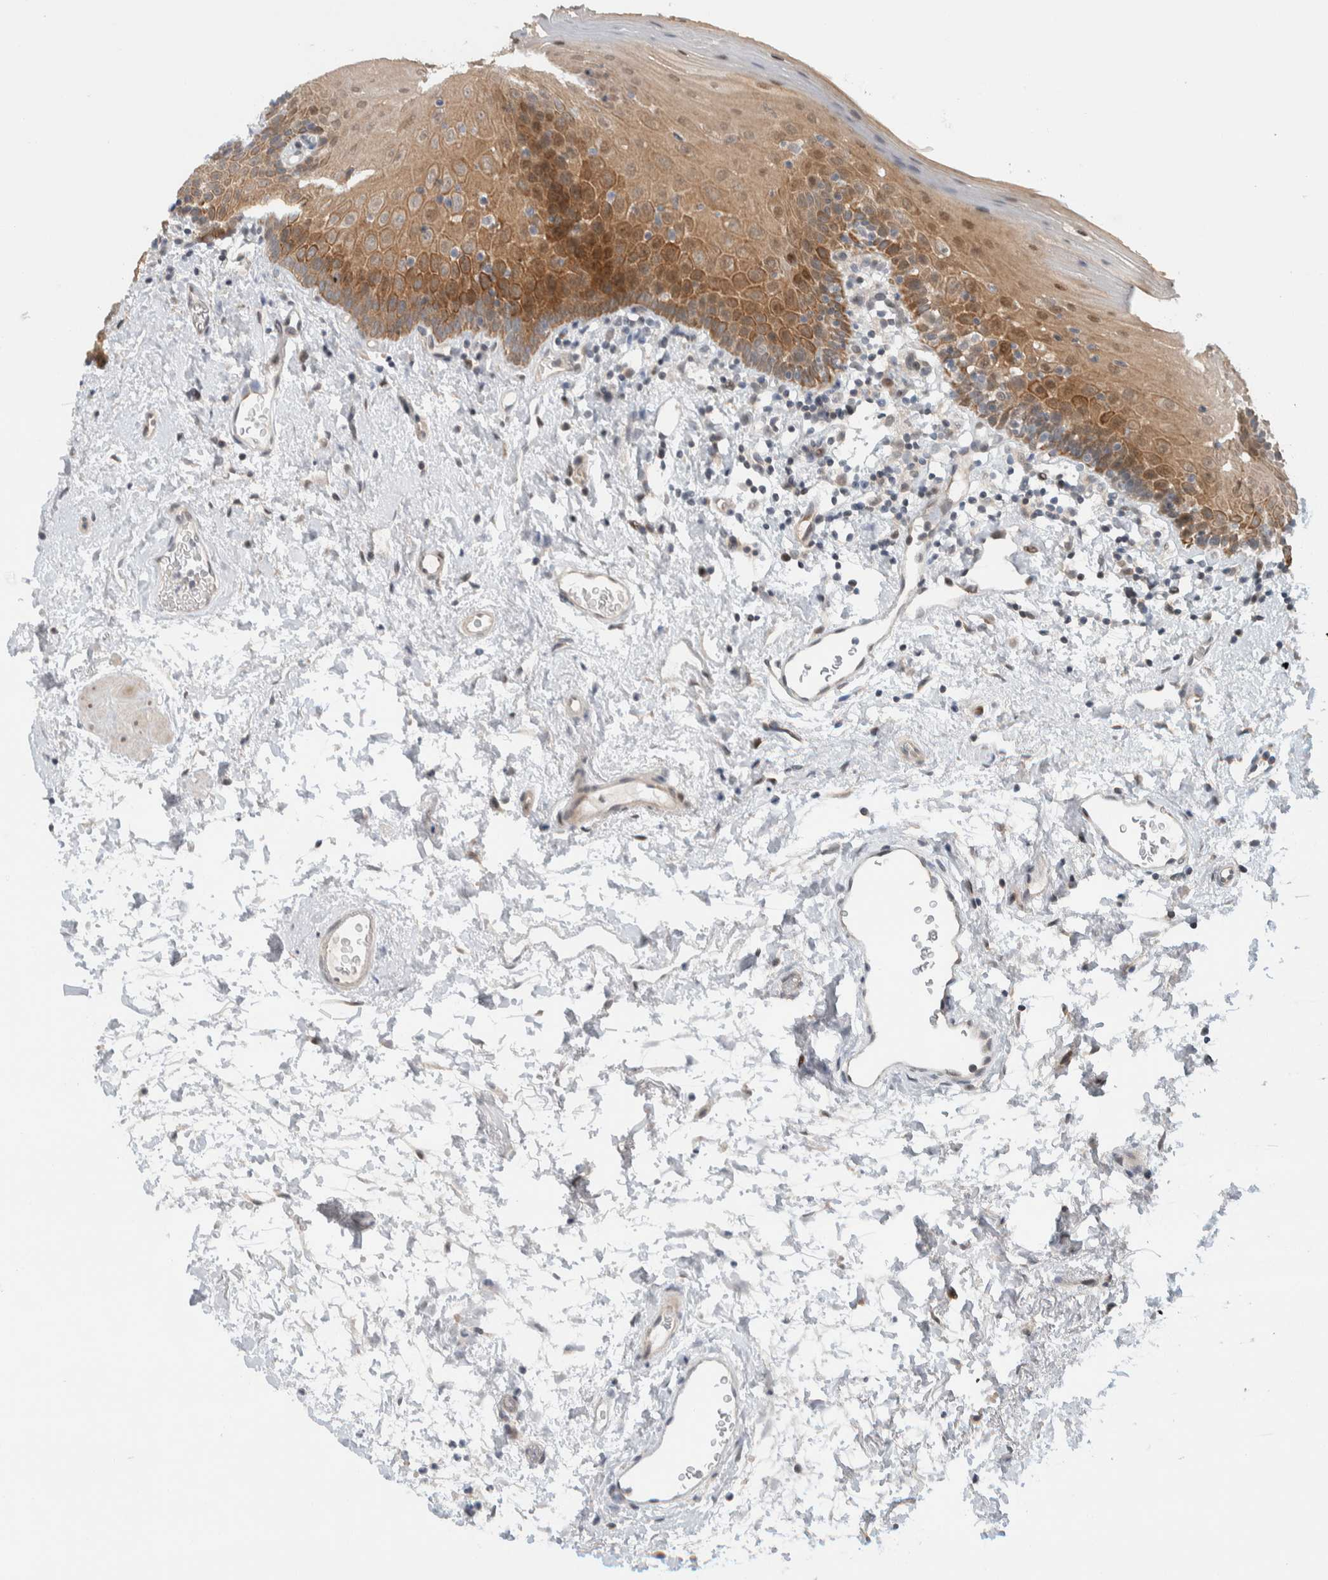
{"staining": {"intensity": "moderate", "quantity": ">75%", "location": "cytoplasmic/membranous"}, "tissue": "oral mucosa", "cell_type": "Squamous epithelial cells", "image_type": "normal", "snomed": [{"axis": "morphology", "description": "Normal tissue, NOS"}, {"axis": "topography", "description": "Oral tissue"}], "caption": "Protein staining of benign oral mucosa reveals moderate cytoplasmic/membranous expression in approximately >75% of squamous epithelial cells. The staining was performed using DAB (3,3'-diaminobenzidine), with brown indicating positive protein expression. Nuclei are stained blue with hematoxylin.", "gene": "NCR3LG1", "patient": {"sex": "male", "age": 66}}